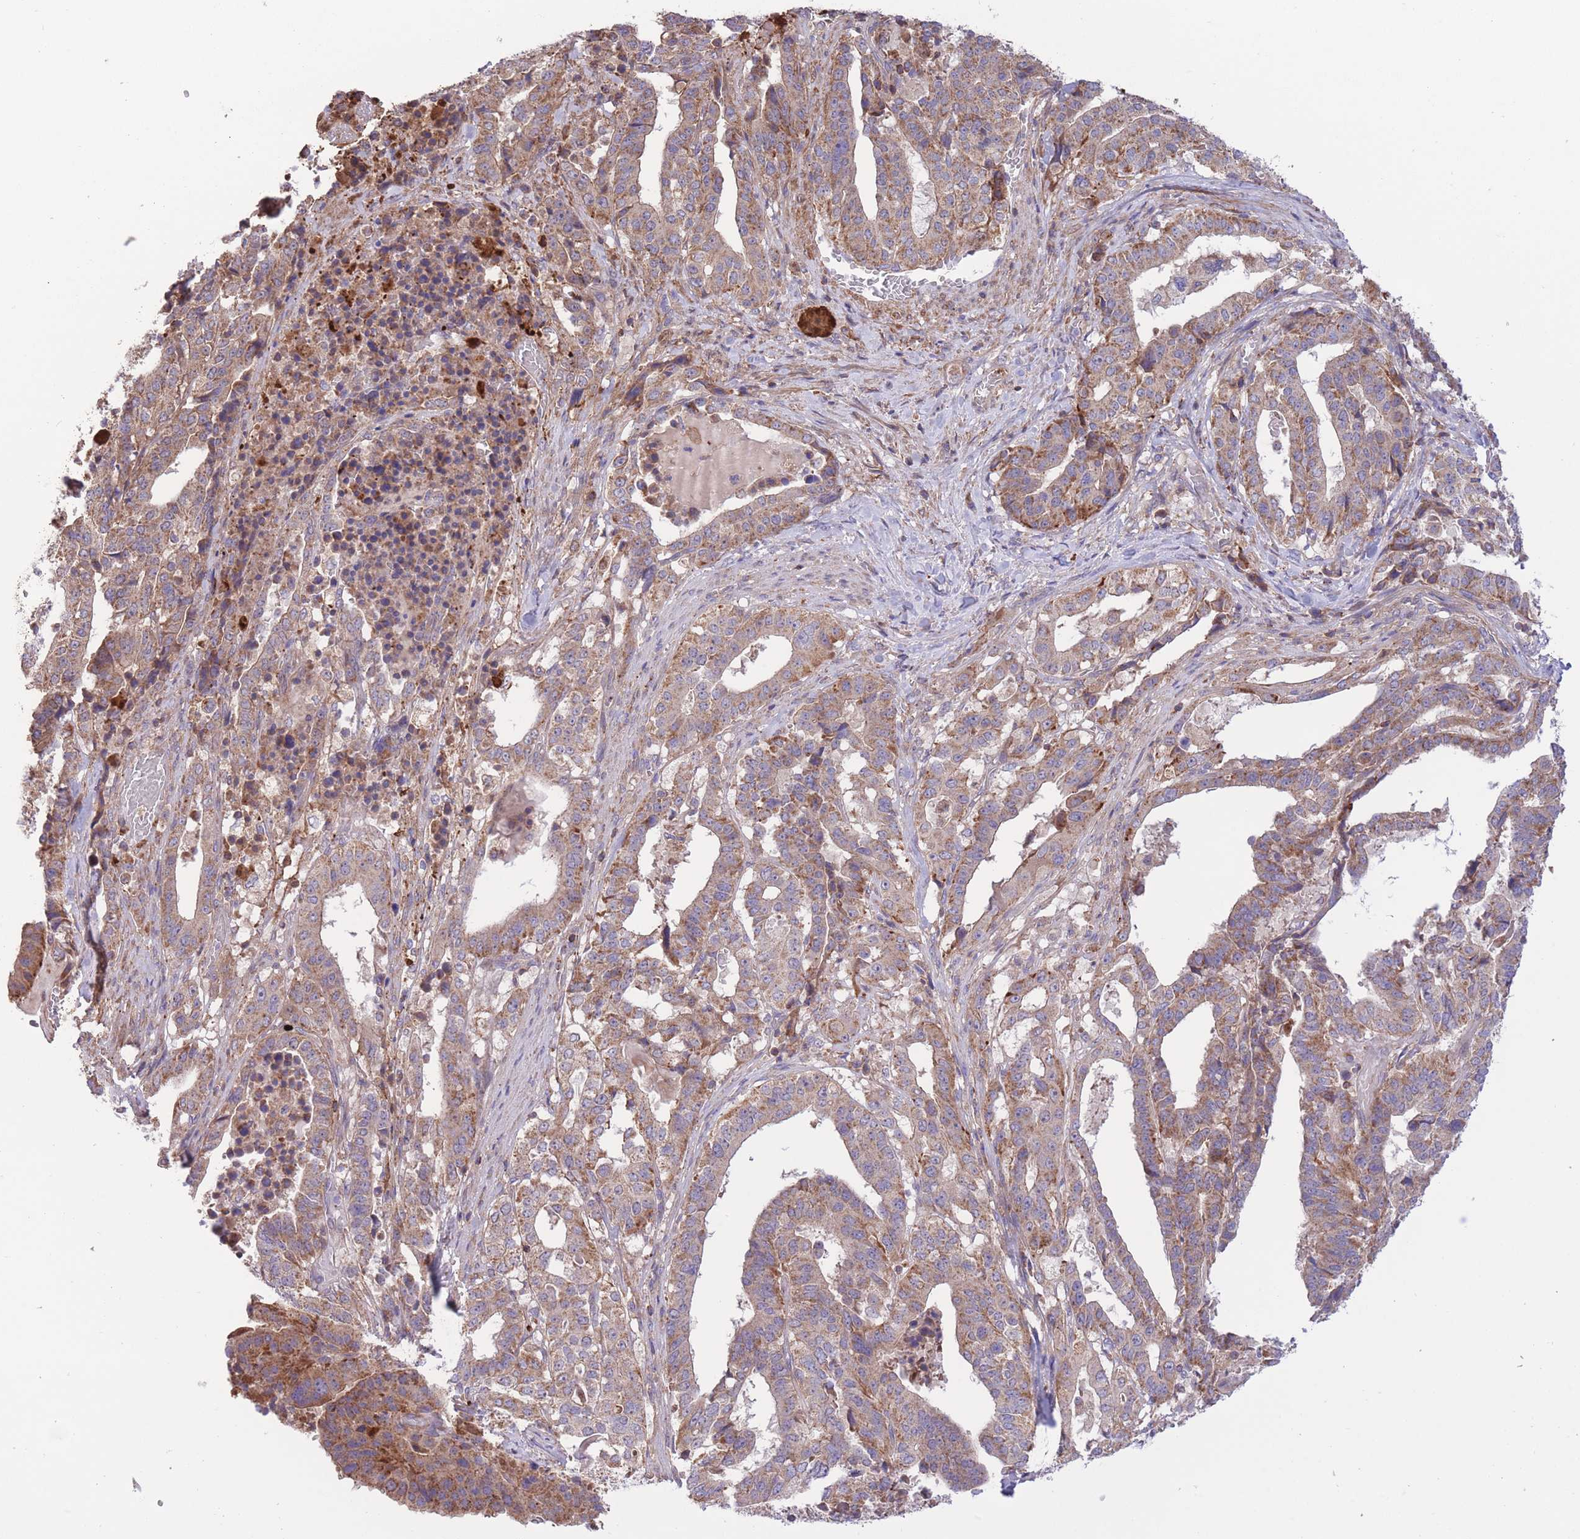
{"staining": {"intensity": "moderate", "quantity": ">75%", "location": "cytoplasmic/membranous"}, "tissue": "stomach cancer", "cell_type": "Tumor cells", "image_type": "cancer", "snomed": [{"axis": "morphology", "description": "Adenocarcinoma, NOS"}, {"axis": "topography", "description": "Stomach"}], "caption": "About >75% of tumor cells in stomach adenocarcinoma display moderate cytoplasmic/membranous protein positivity as visualized by brown immunohistochemical staining.", "gene": "ATP13A2", "patient": {"sex": "male", "age": 48}}